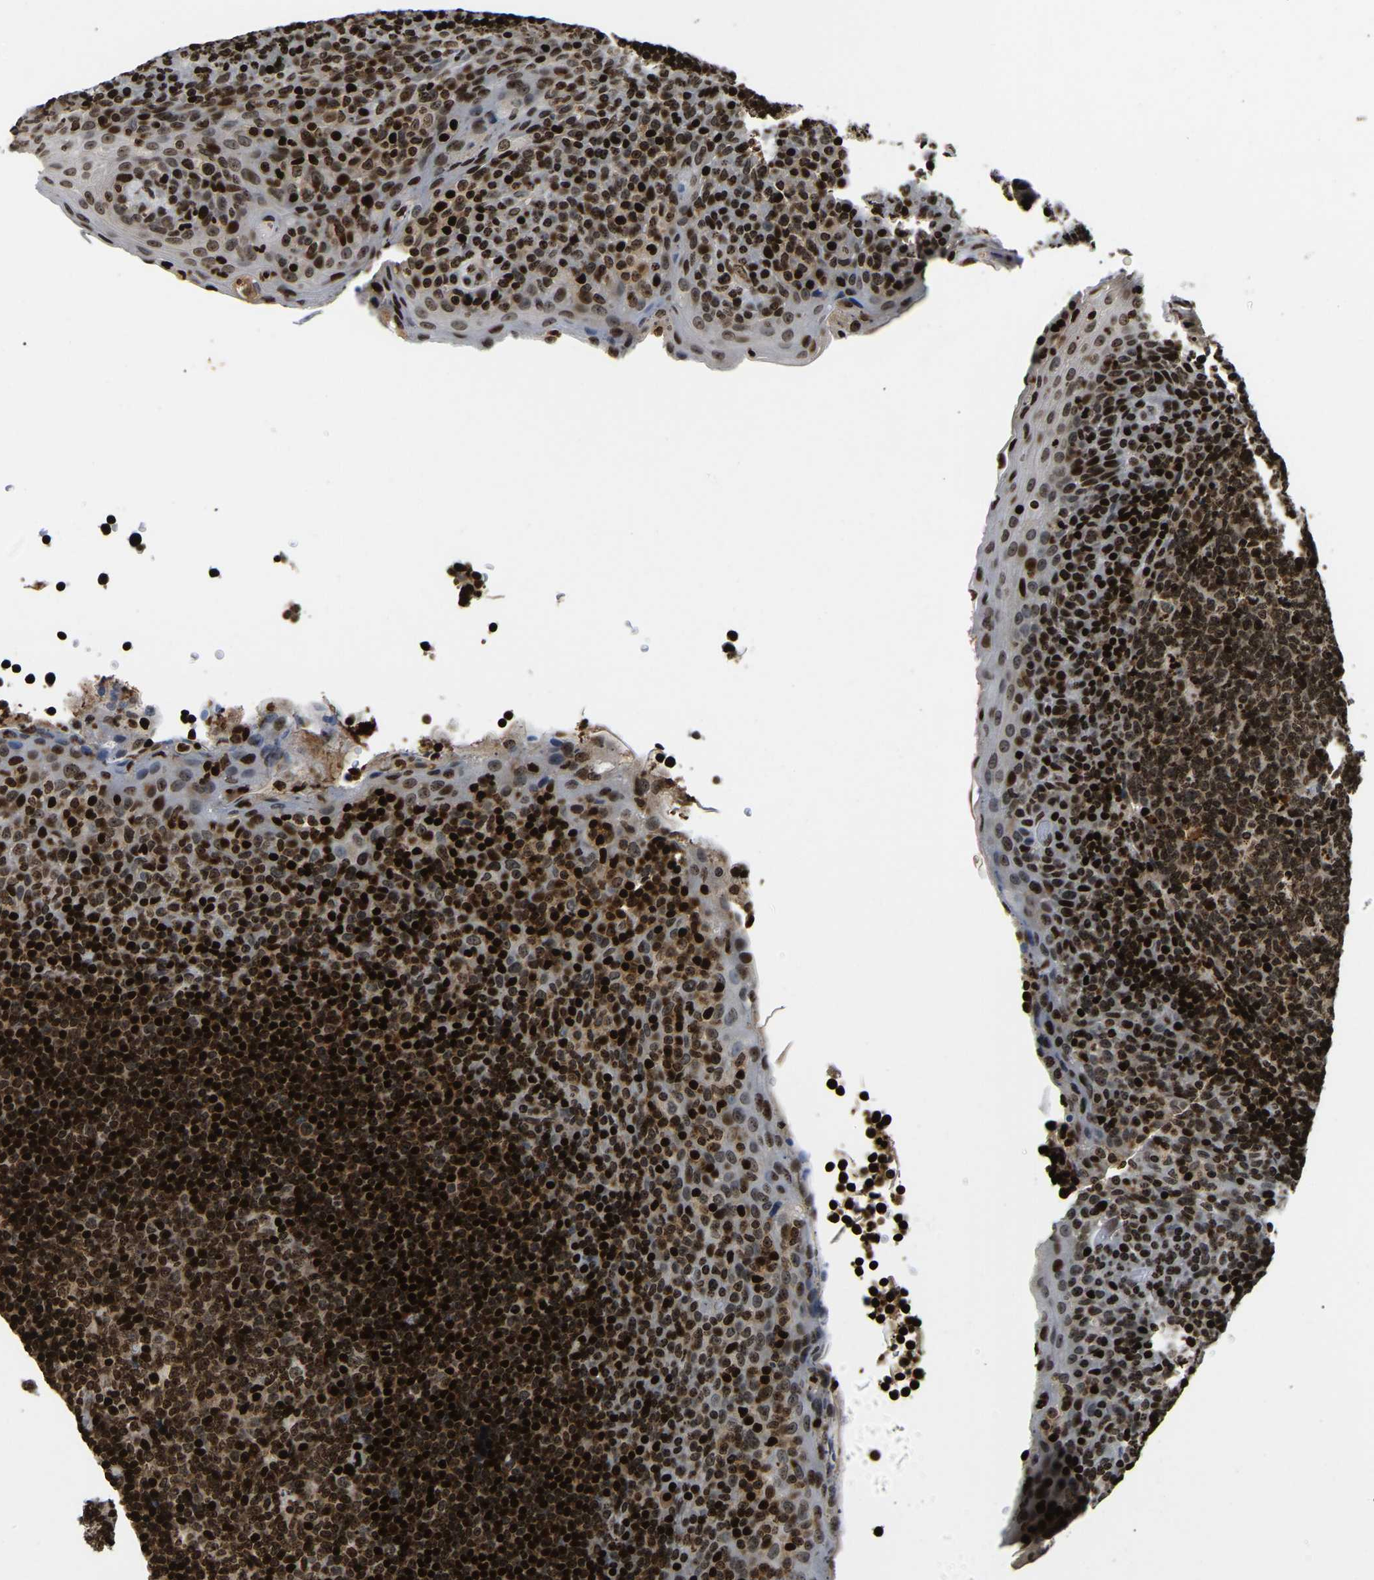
{"staining": {"intensity": "strong", "quantity": ">75%", "location": "nuclear"}, "tissue": "tonsil", "cell_type": "Germinal center cells", "image_type": "normal", "snomed": [{"axis": "morphology", "description": "Normal tissue, NOS"}, {"axis": "topography", "description": "Tonsil"}], "caption": "A histopathology image of tonsil stained for a protein shows strong nuclear brown staining in germinal center cells. The staining was performed using DAB (3,3'-diaminobenzidine), with brown indicating positive protein expression. Nuclei are stained blue with hematoxylin.", "gene": "LRRC61", "patient": {"sex": "male", "age": 17}}